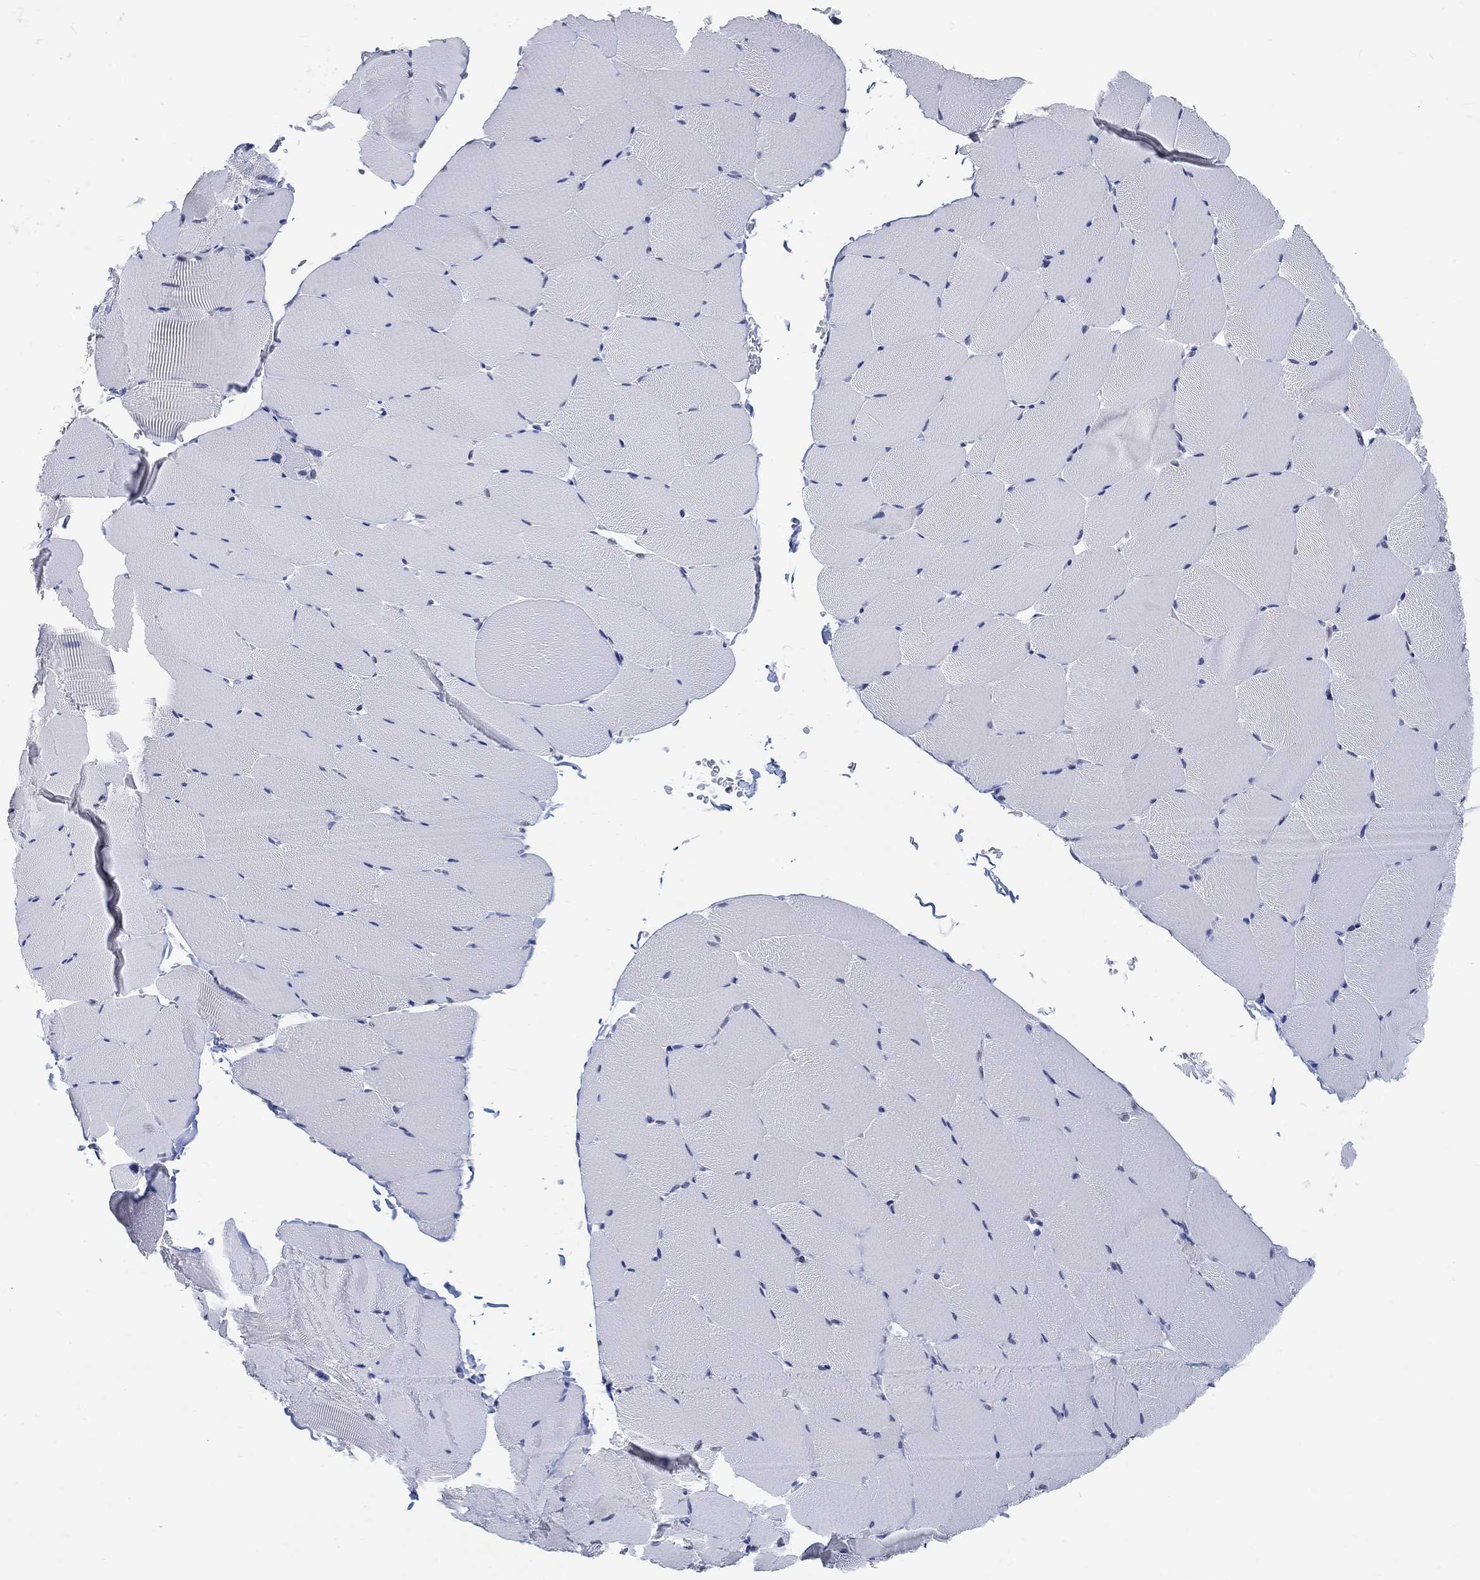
{"staining": {"intensity": "negative", "quantity": "none", "location": "none"}, "tissue": "skeletal muscle", "cell_type": "Myocytes", "image_type": "normal", "snomed": [{"axis": "morphology", "description": "Normal tissue, NOS"}, {"axis": "topography", "description": "Skeletal muscle"}], "caption": "This is a micrograph of immunohistochemistry (IHC) staining of unremarkable skeletal muscle, which shows no expression in myocytes.", "gene": "ANKS1B", "patient": {"sex": "female", "age": 37}}